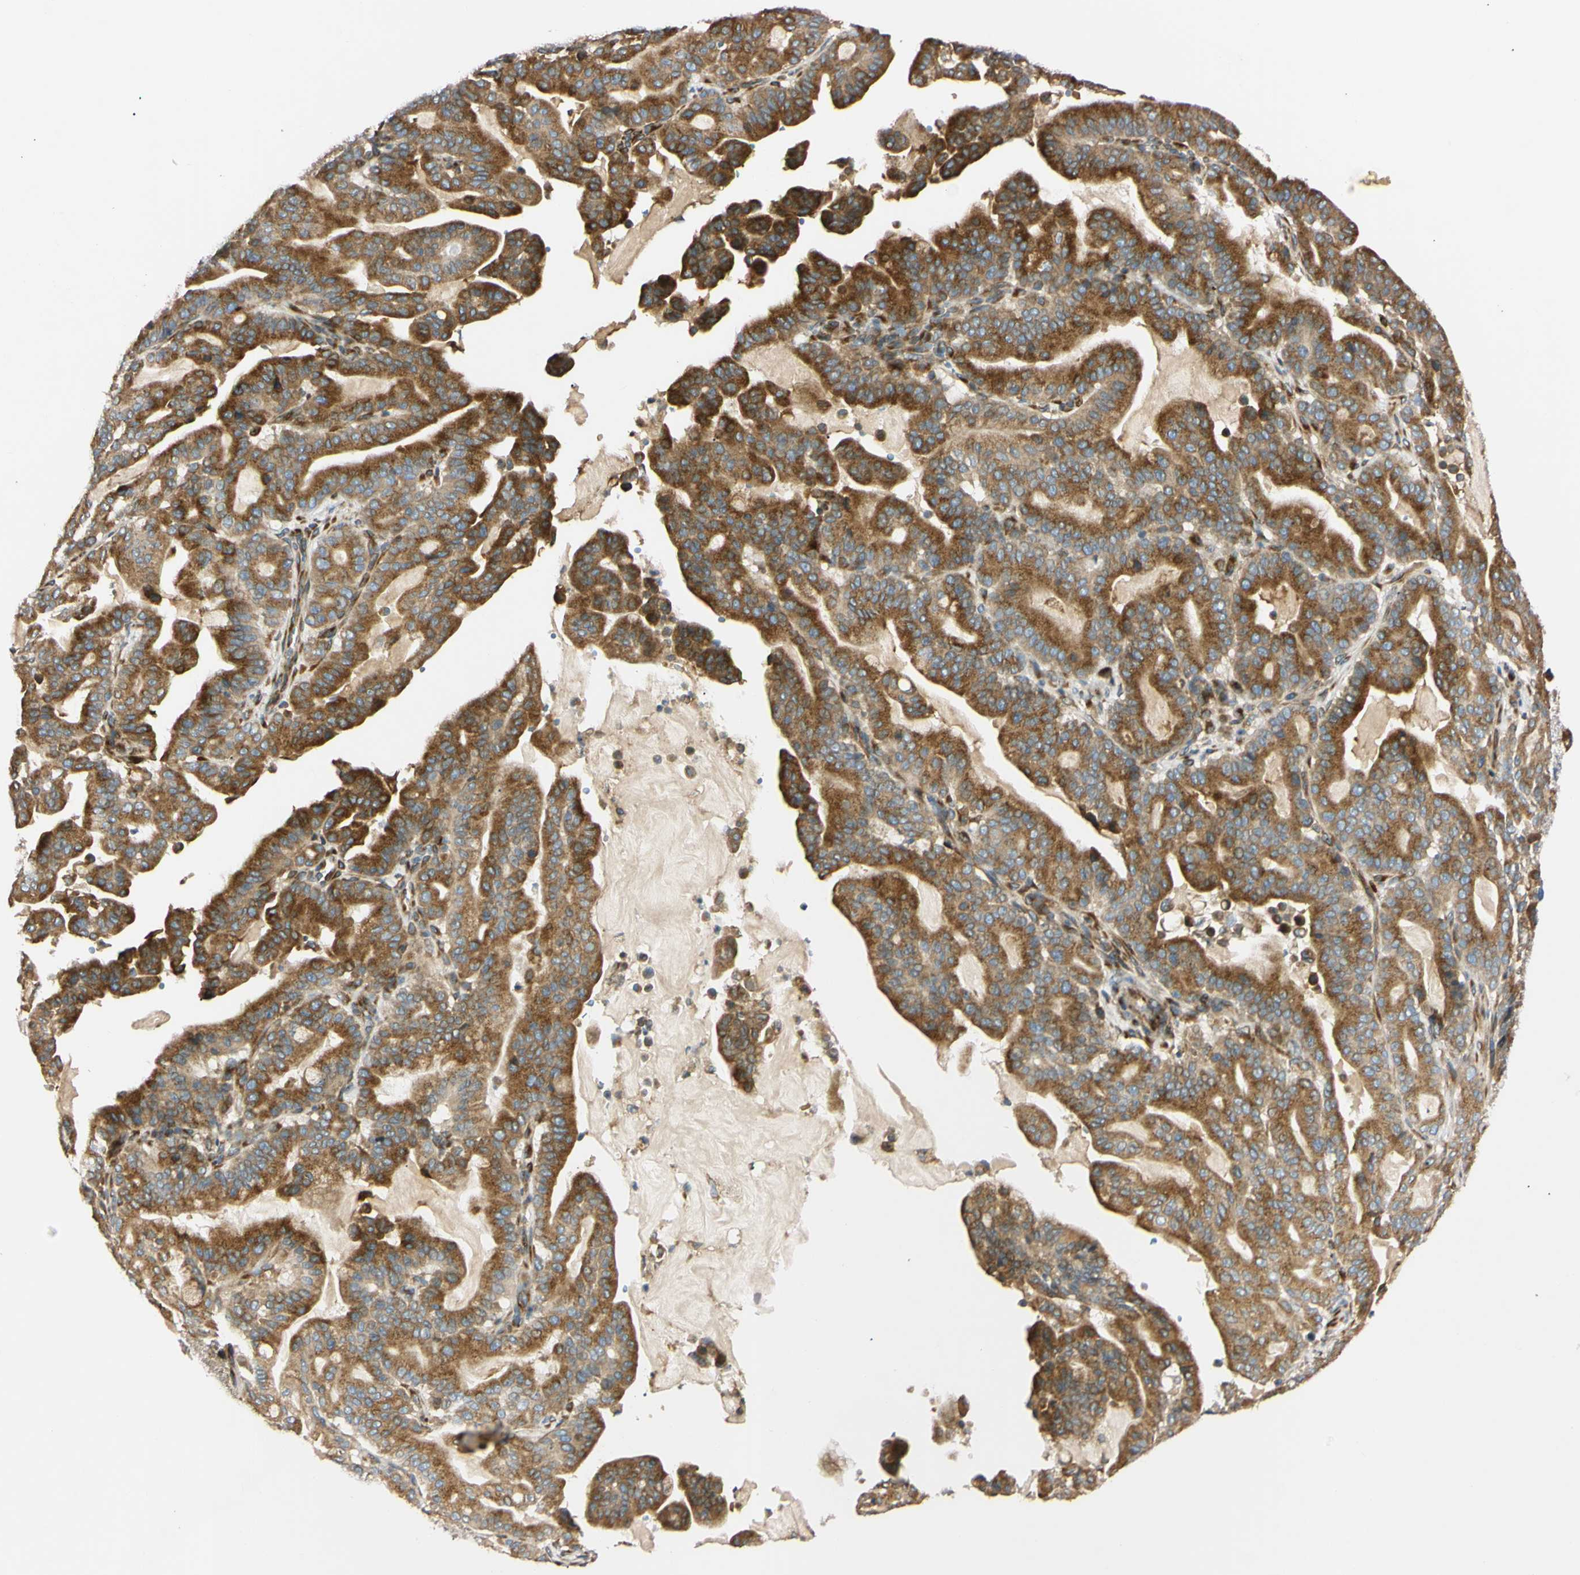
{"staining": {"intensity": "moderate", "quantity": ">75%", "location": "cytoplasmic/membranous"}, "tissue": "pancreatic cancer", "cell_type": "Tumor cells", "image_type": "cancer", "snomed": [{"axis": "morphology", "description": "Adenocarcinoma, NOS"}, {"axis": "topography", "description": "Pancreas"}], "caption": "Moderate cytoplasmic/membranous expression for a protein is seen in about >75% of tumor cells of pancreatic adenocarcinoma using immunohistochemistry (IHC).", "gene": "IER3IP1", "patient": {"sex": "male", "age": 63}}